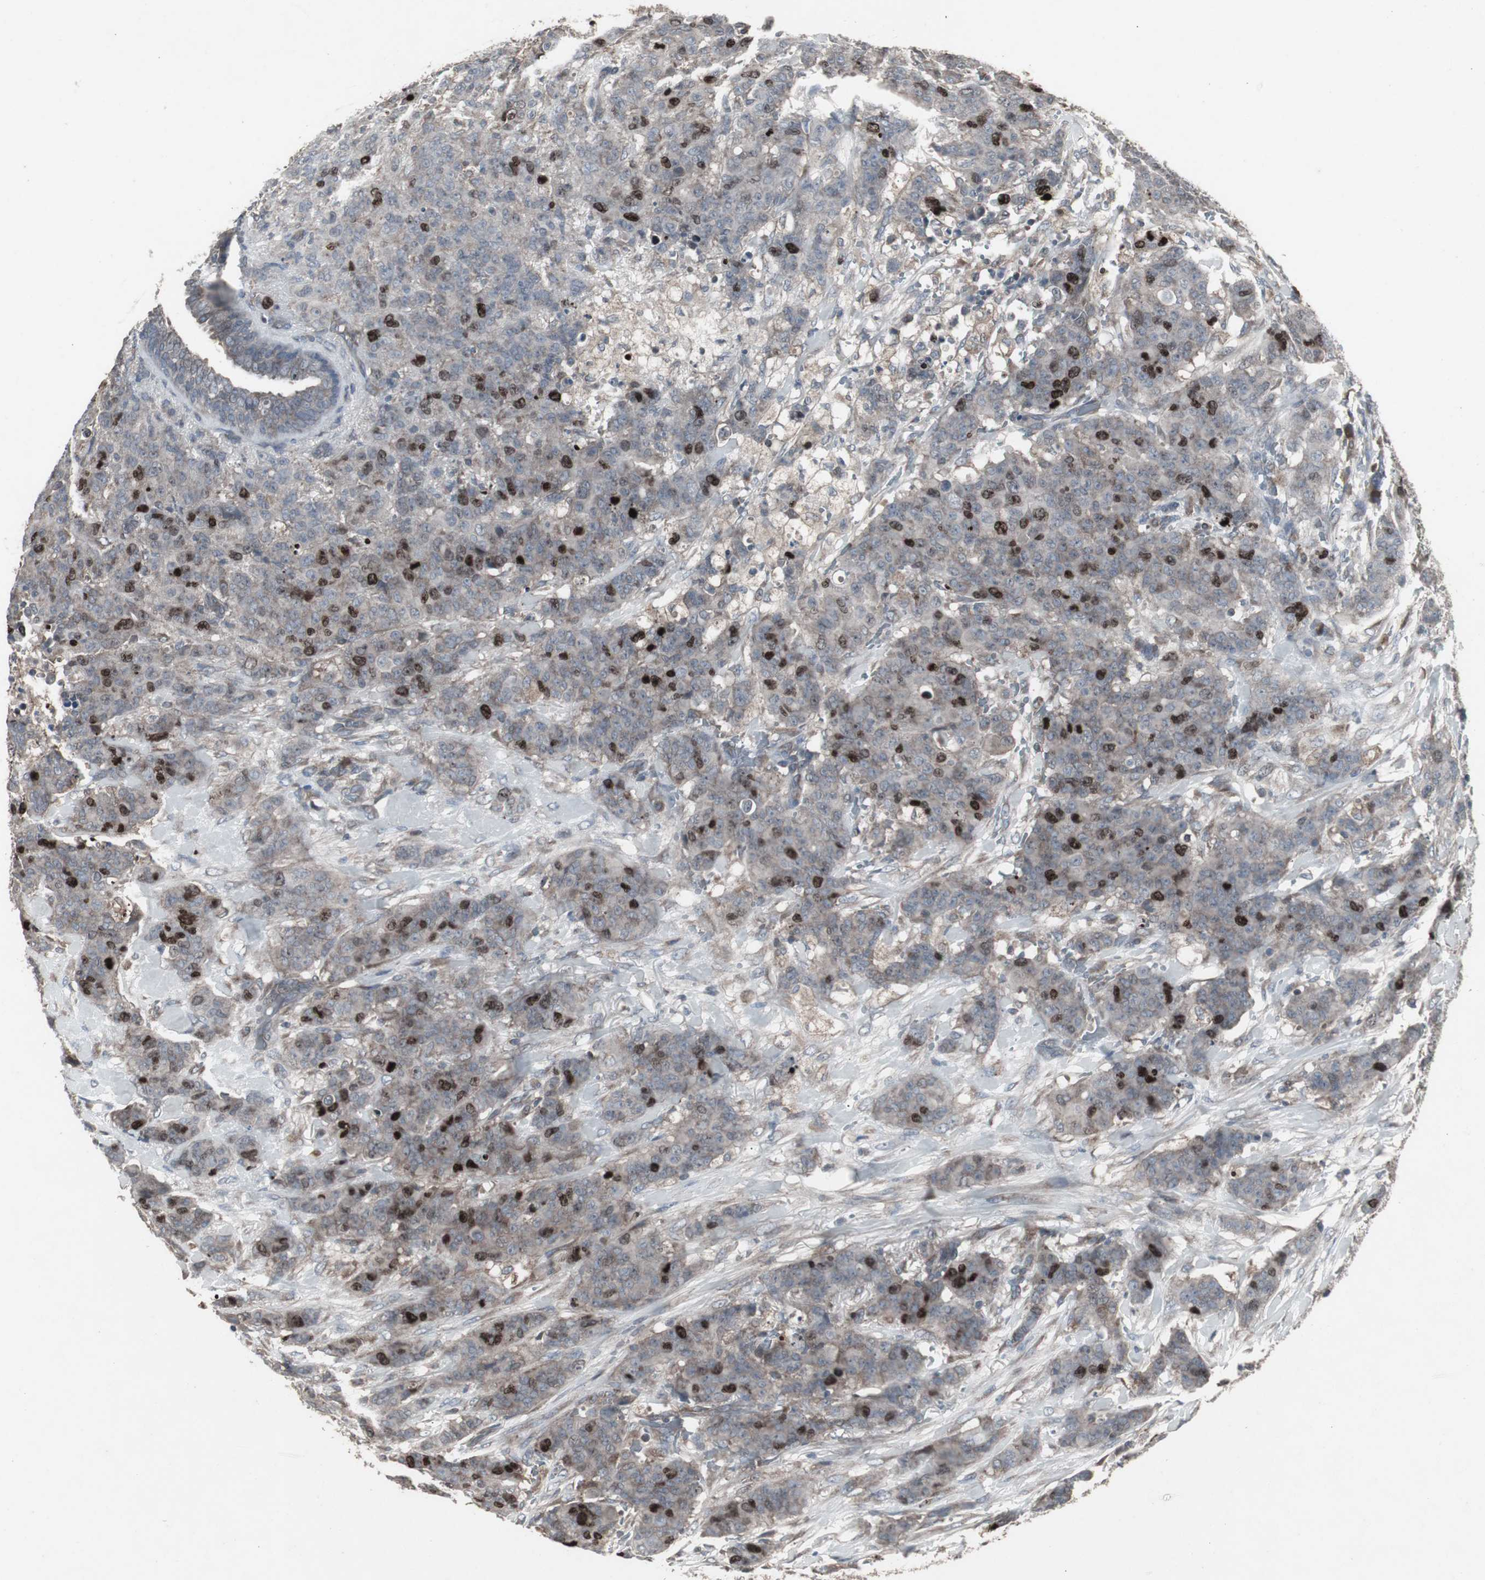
{"staining": {"intensity": "moderate", "quantity": "<25%", "location": "nuclear"}, "tissue": "breast cancer", "cell_type": "Tumor cells", "image_type": "cancer", "snomed": [{"axis": "morphology", "description": "Duct carcinoma"}, {"axis": "topography", "description": "Breast"}], "caption": "IHC (DAB (3,3'-diaminobenzidine)) staining of human breast cancer demonstrates moderate nuclear protein expression in about <25% of tumor cells.", "gene": "SSTR2", "patient": {"sex": "female", "age": 40}}